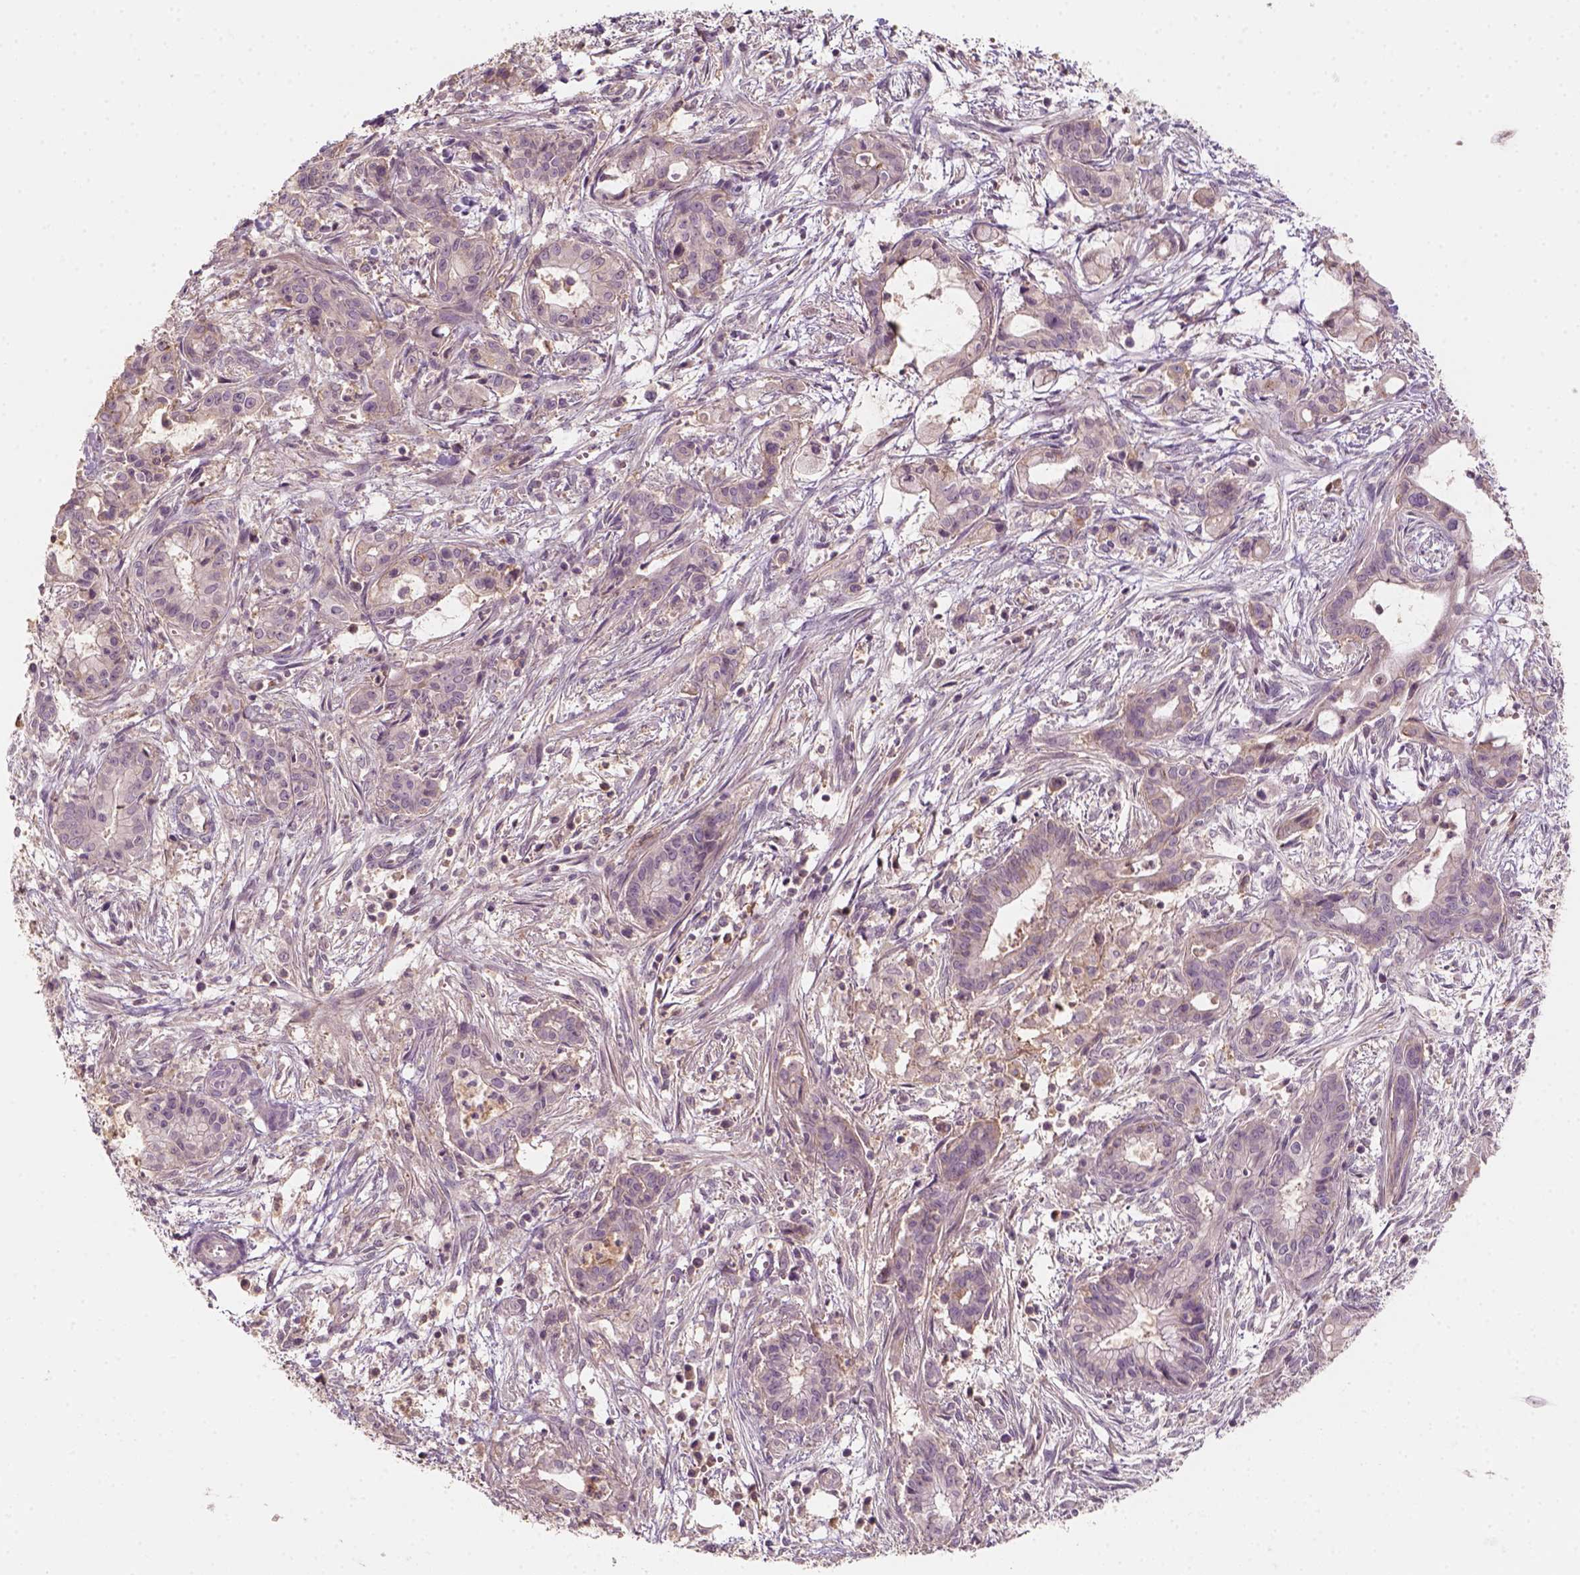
{"staining": {"intensity": "weak", "quantity": "<25%", "location": "cytoplasmic/membranous"}, "tissue": "pancreatic cancer", "cell_type": "Tumor cells", "image_type": "cancer", "snomed": [{"axis": "morphology", "description": "Adenocarcinoma, NOS"}, {"axis": "topography", "description": "Pancreas"}], "caption": "The IHC histopathology image has no significant expression in tumor cells of pancreatic adenocarcinoma tissue.", "gene": "AQP9", "patient": {"sex": "male", "age": 48}}